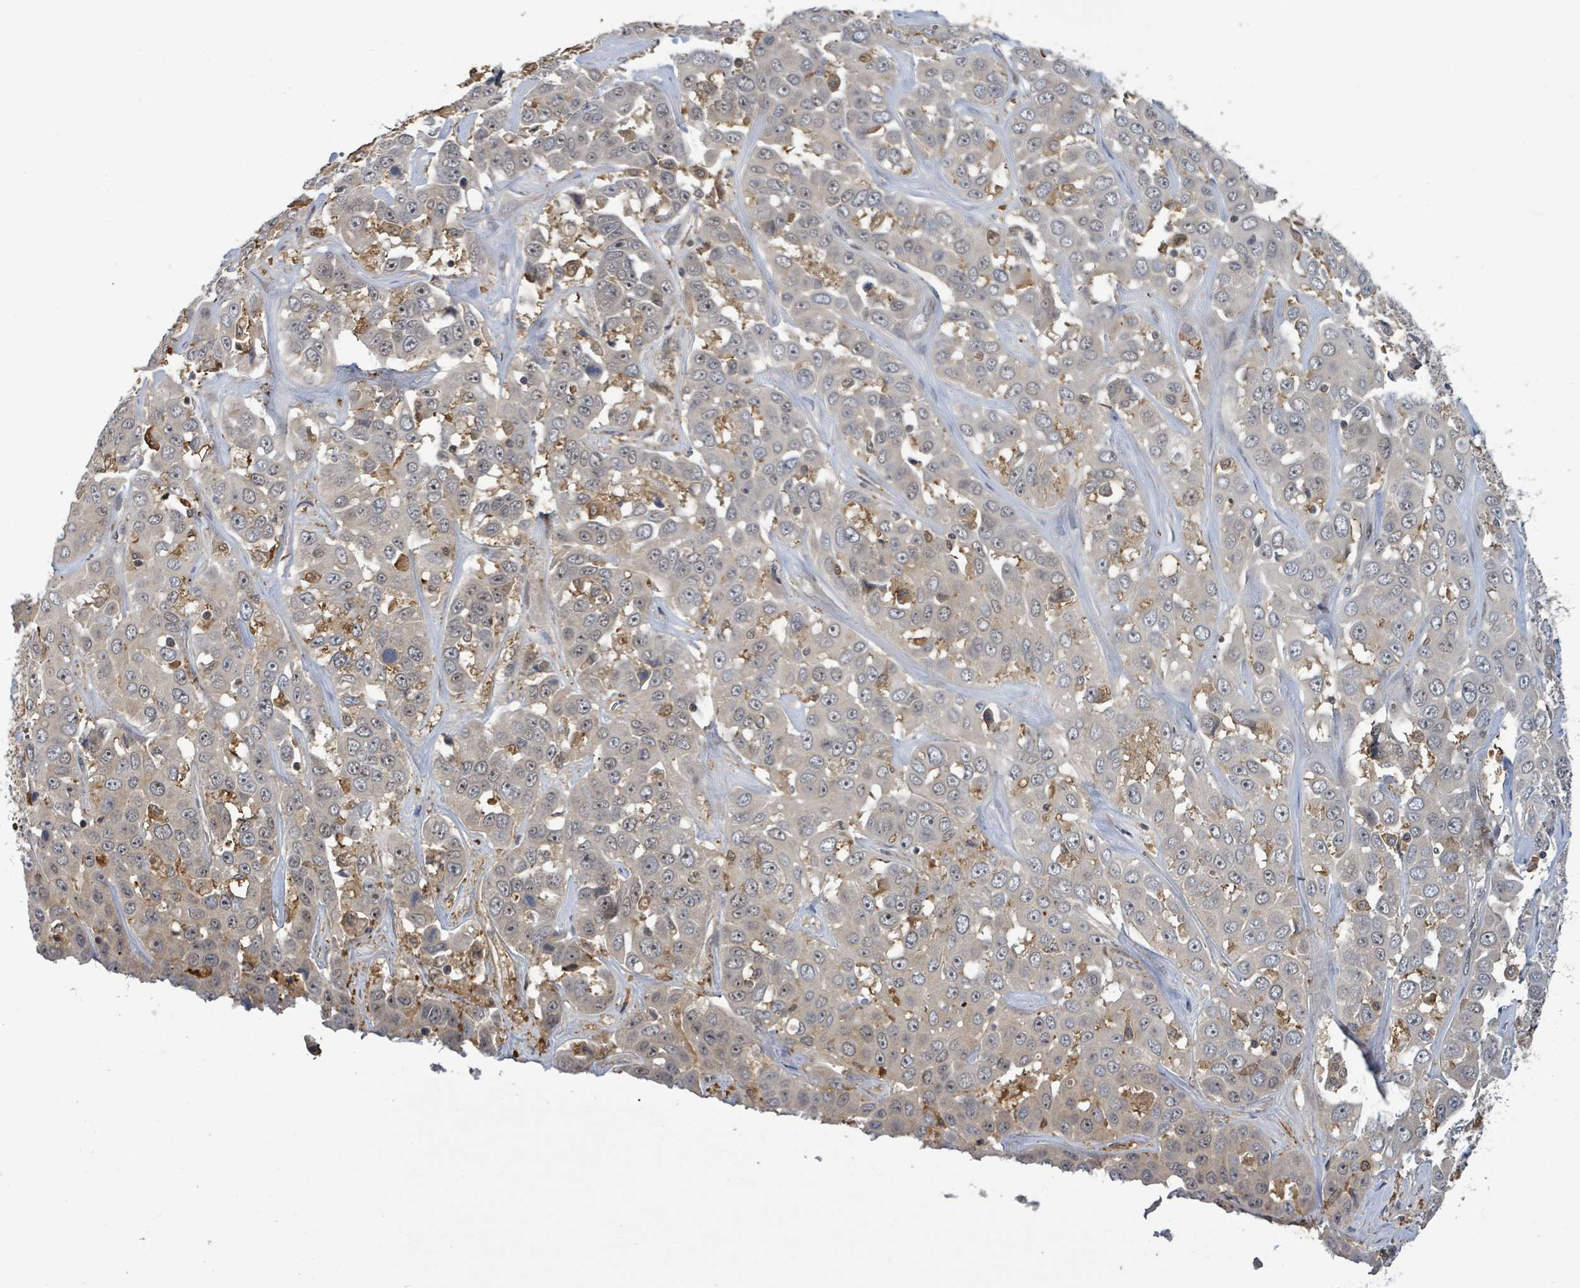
{"staining": {"intensity": "negative", "quantity": "none", "location": "none"}, "tissue": "liver cancer", "cell_type": "Tumor cells", "image_type": "cancer", "snomed": [{"axis": "morphology", "description": "Cholangiocarcinoma"}, {"axis": "topography", "description": "Liver"}], "caption": "This is an immunohistochemistry (IHC) image of liver cancer (cholangiocarcinoma). There is no staining in tumor cells.", "gene": "FBXO6", "patient": {"sex": "female", "age": 52}}